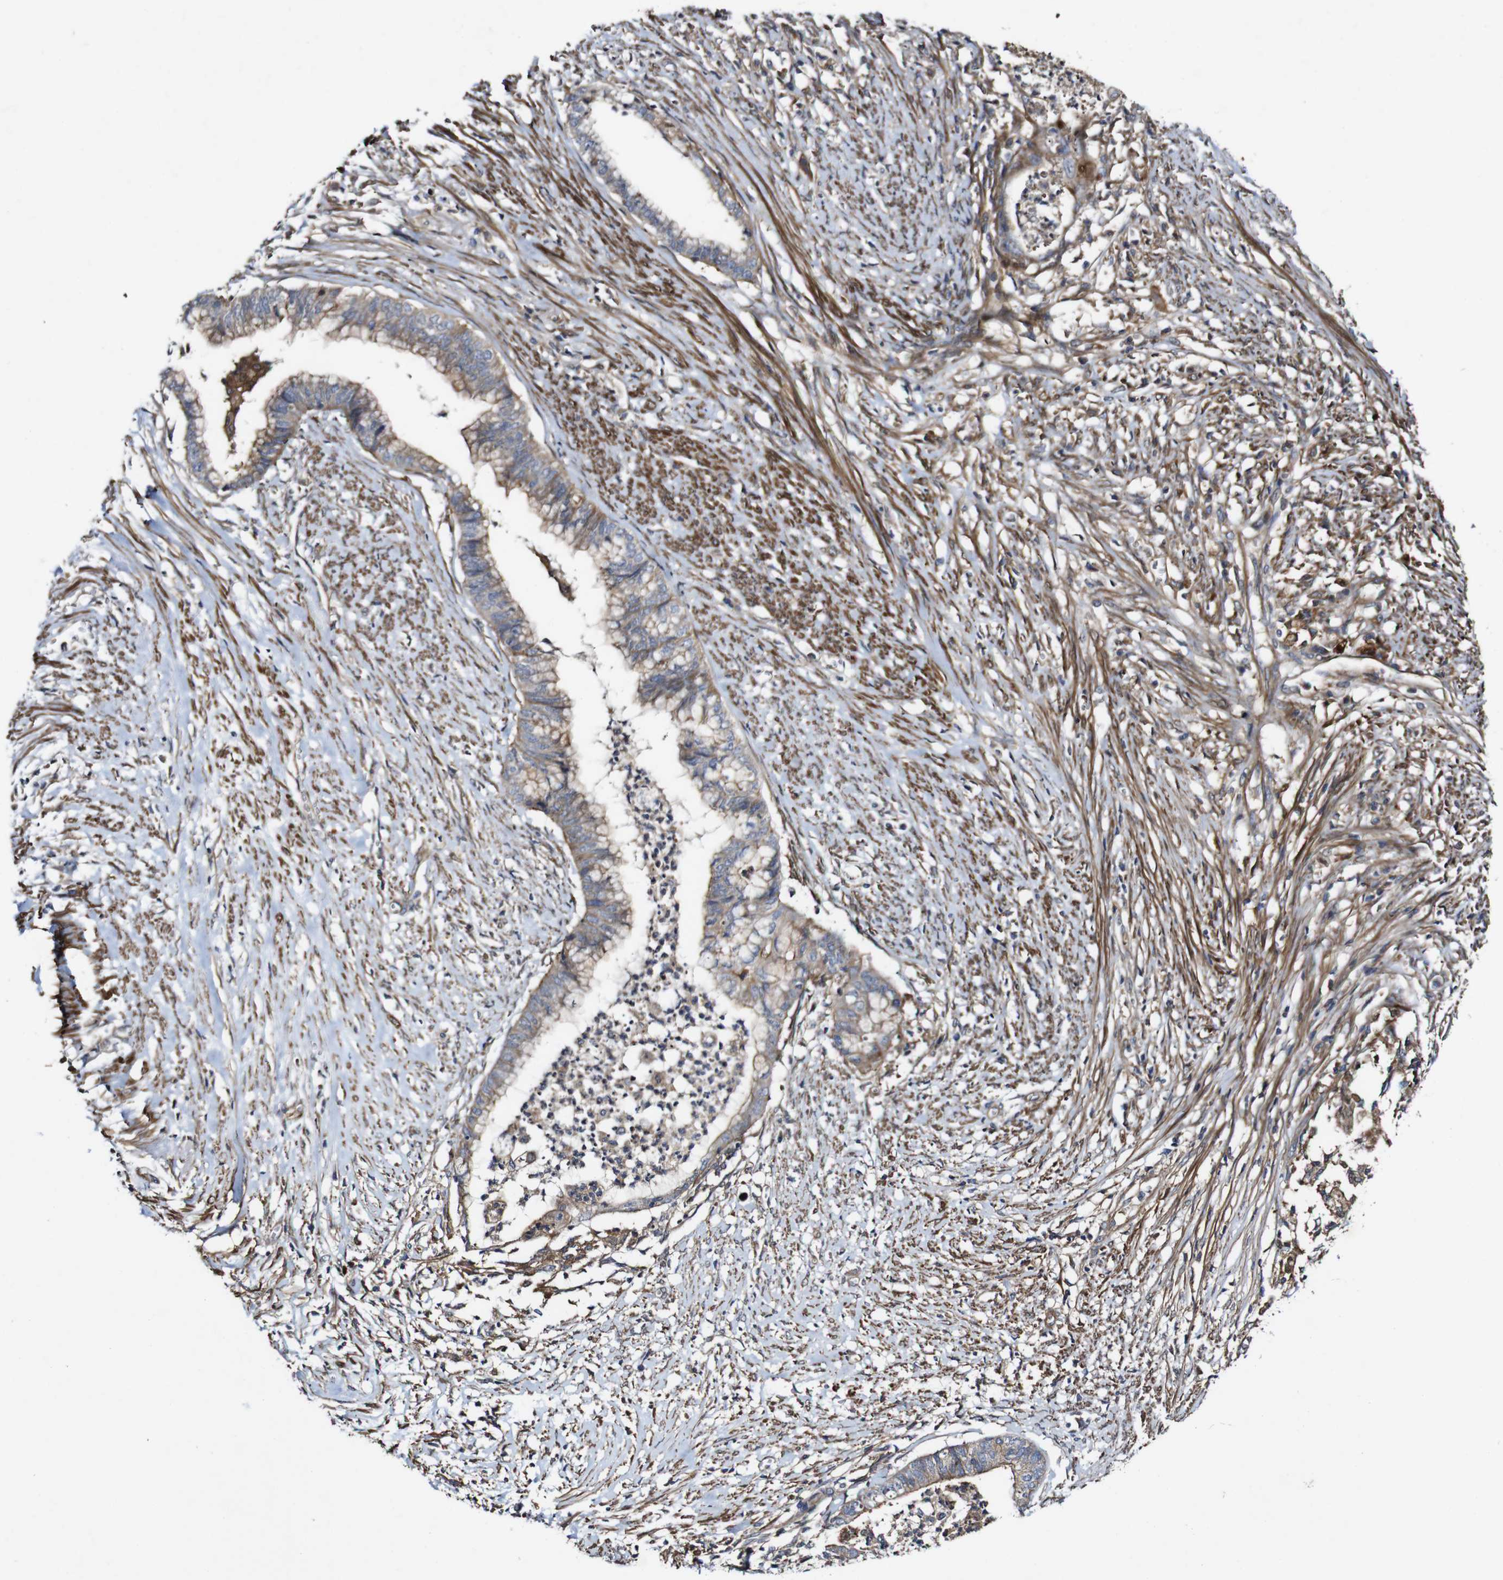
{"staining": {"intensity": "weak", "quantity": ">75%", "location": "cytoplasmic/membranous"}, "tissue": "endometrial cancer", "cell_type": "Tumor cells", "image_type": "cancer", "snomed": [{"axis": "morphology", "description": "Necrosis, NOS"}, {"axis": "morphology", "description": "Adenocarcinoma, NOS"}, {"axis": "topography", "description": "Endometrium"}], "caption": "Immunohistochemistry histopathology image of neoplastic tissue: human endometrial adenocarcinoma stained using IHC shows low levels of weak protein expression localized specifically in the cytoplasmic/membranous of tumor cells, appearing as a cytoplasmic/membranous brown color.", "gene": "GSDME", "patient": {"sex": "female", "age": 79}}